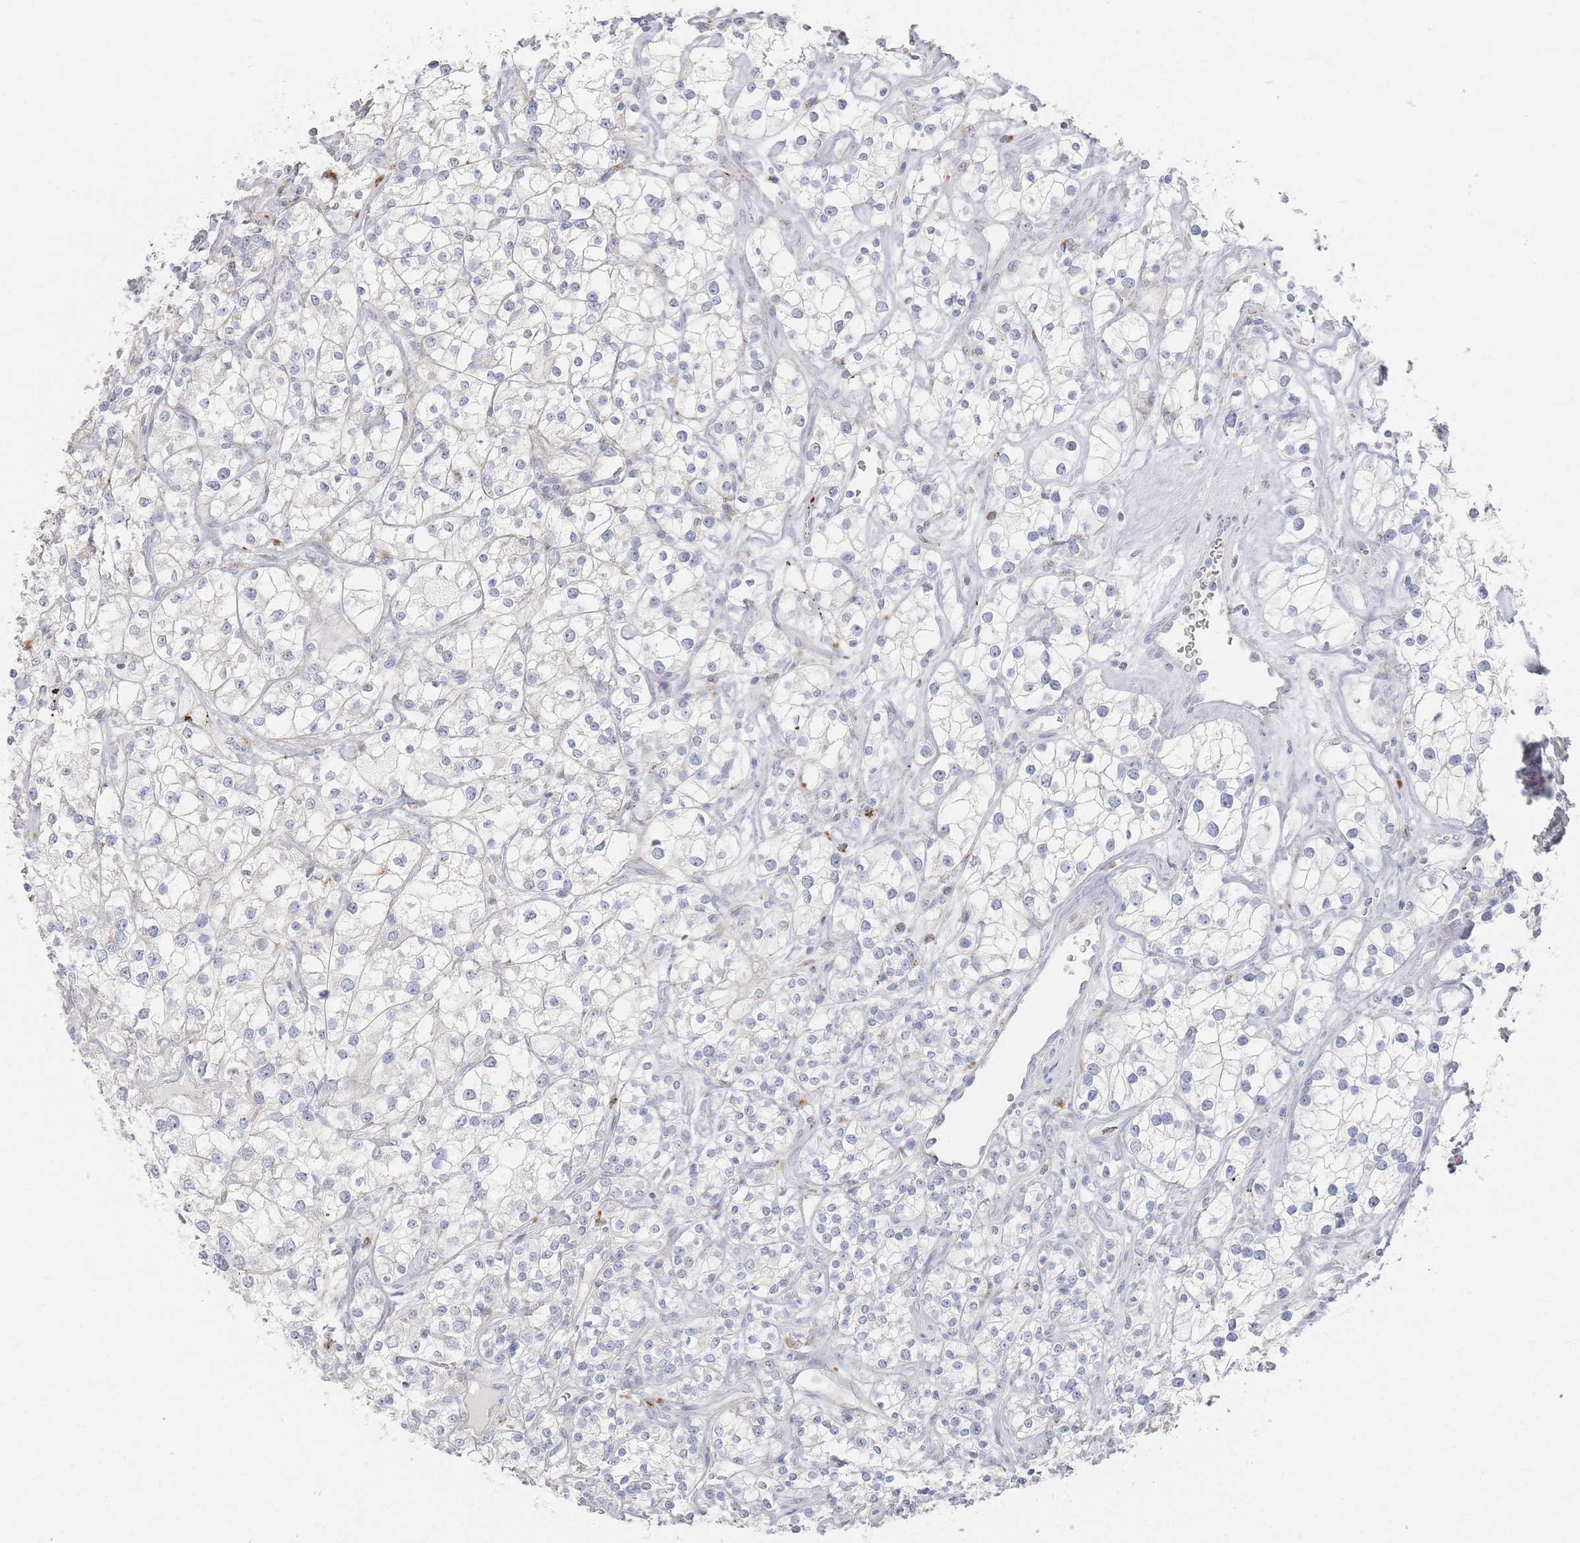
{"staining": {"intensity": "negative", "quantity": "none", "location": "none"}, "tissue": "renal cancer", "cell_type": "Tumor cells", "image_type": "cancer", "snomed": [{"axis": "morphology", "description": "Adenocarcinoma, NOS"}, {"axis": "topography", "description": "Kidney"}], "caption": "Immunohistochemical staining of renal cancer (adenocarcinoma) shows no significant positivity in tumor cells. (Stains: DAB (3,3'-diaminobenzidine) immunohistochemistry (IHC) with hematoxylin counter stain, Microscopy: brightfield microscopy at high magnification).", "gene": "SLC2A11", "patient": {"sex": "male", "age": 77}}